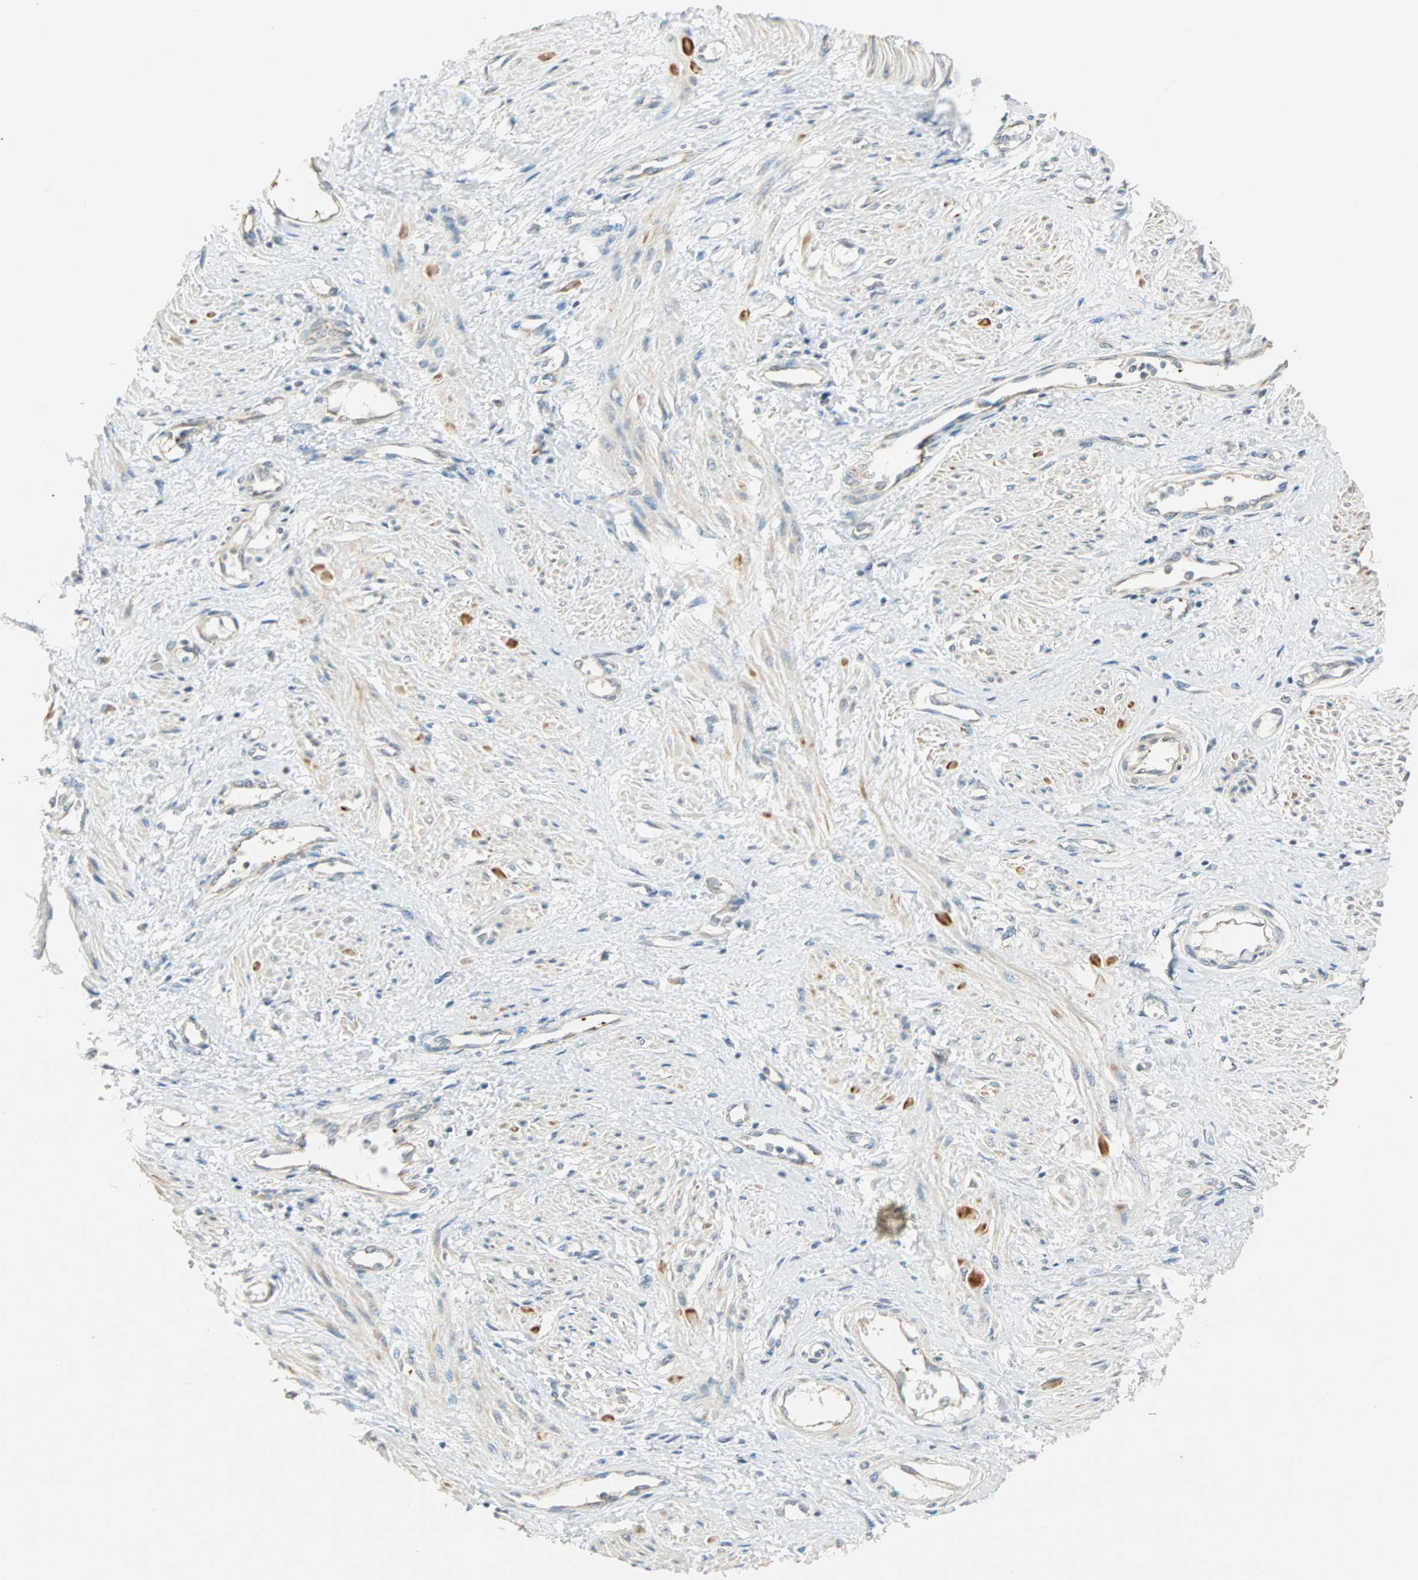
{"staining": {"intensity": "weak", "quantity": "<25%", "location": "cytoplasmic/membranous"}, "tissue": "smooth muscle", "cell_type": "Smooth muscle cells", "image_type": "normal", "snomed": [{"axis": "morphology", "description": "Normal tissue, NOS"}, {"axis": "topography", "description": "Smooth muscle"}, {"axis": "topography", "description": "Uterus"}], "caption": "Immunohistochemical staining of unremarkable human smooth muscle shows no significant staining in smooth muscle cells.", "gene": "RAD18", "patient": {"sex": "female", "age": 39}}